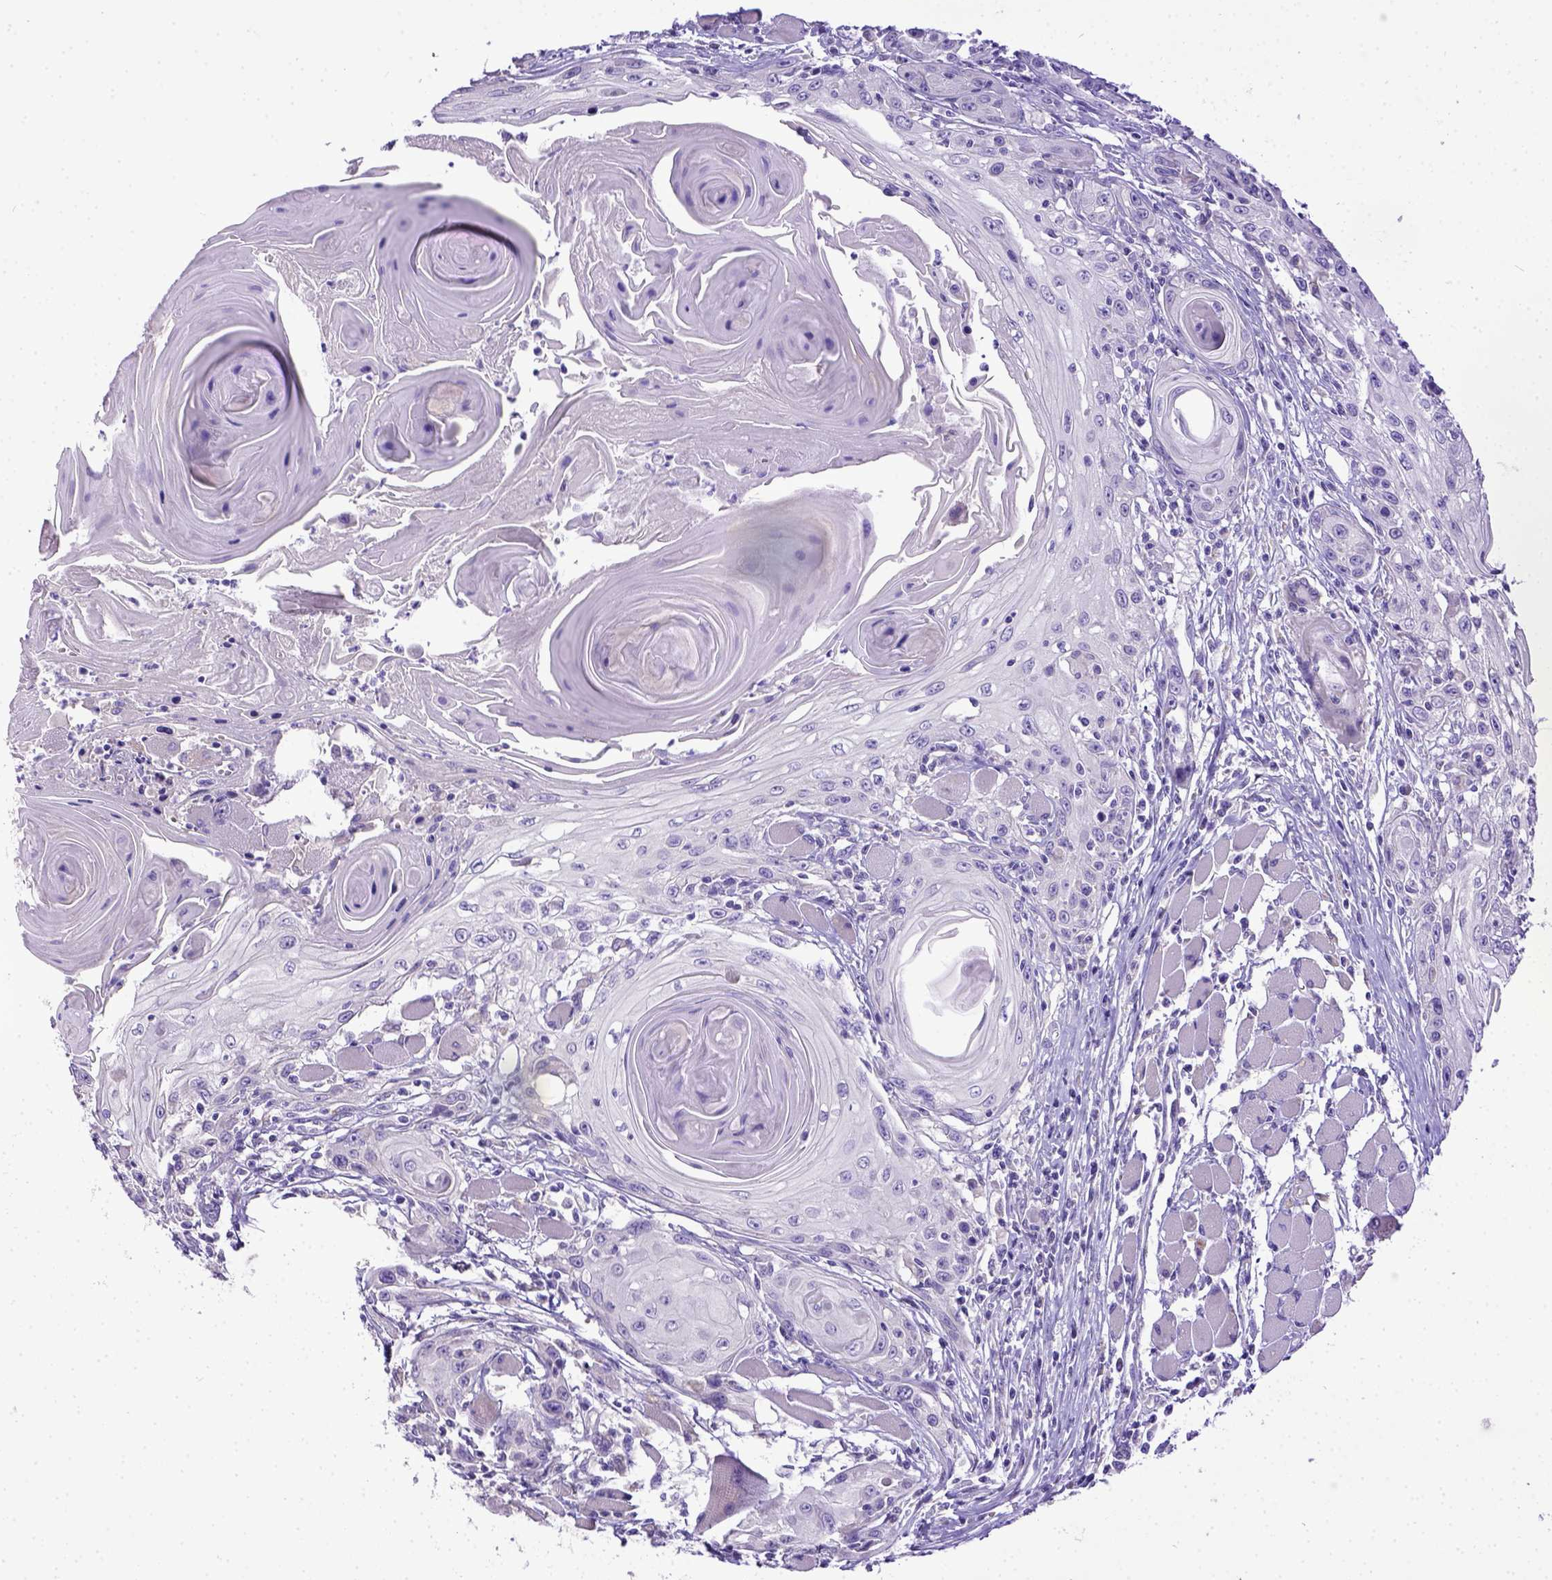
{"staining": {"intensity": "negative", "quantity": "none", "location": "none"}, "tissue": "head and neck cancer", "cell_type": "Tumor cells", "image_type": "cancer", "snomed": [{"axis": "morphology", "description": "Squamous cell carcinoma, NOS"}, {"axis": "topography", "description": "Head-Neck"}], "caption": "Immunohistochemistry micrograph of neoplastic tissue: human head and neck cancer (squamous cell carcinoma) stained with DAB (3,3'-diaminobenzidine) demonstrates no significant protein positivity in tumor cells.", "gene": "SPEF1", "patient": {"sex": "female", "age": 80}}